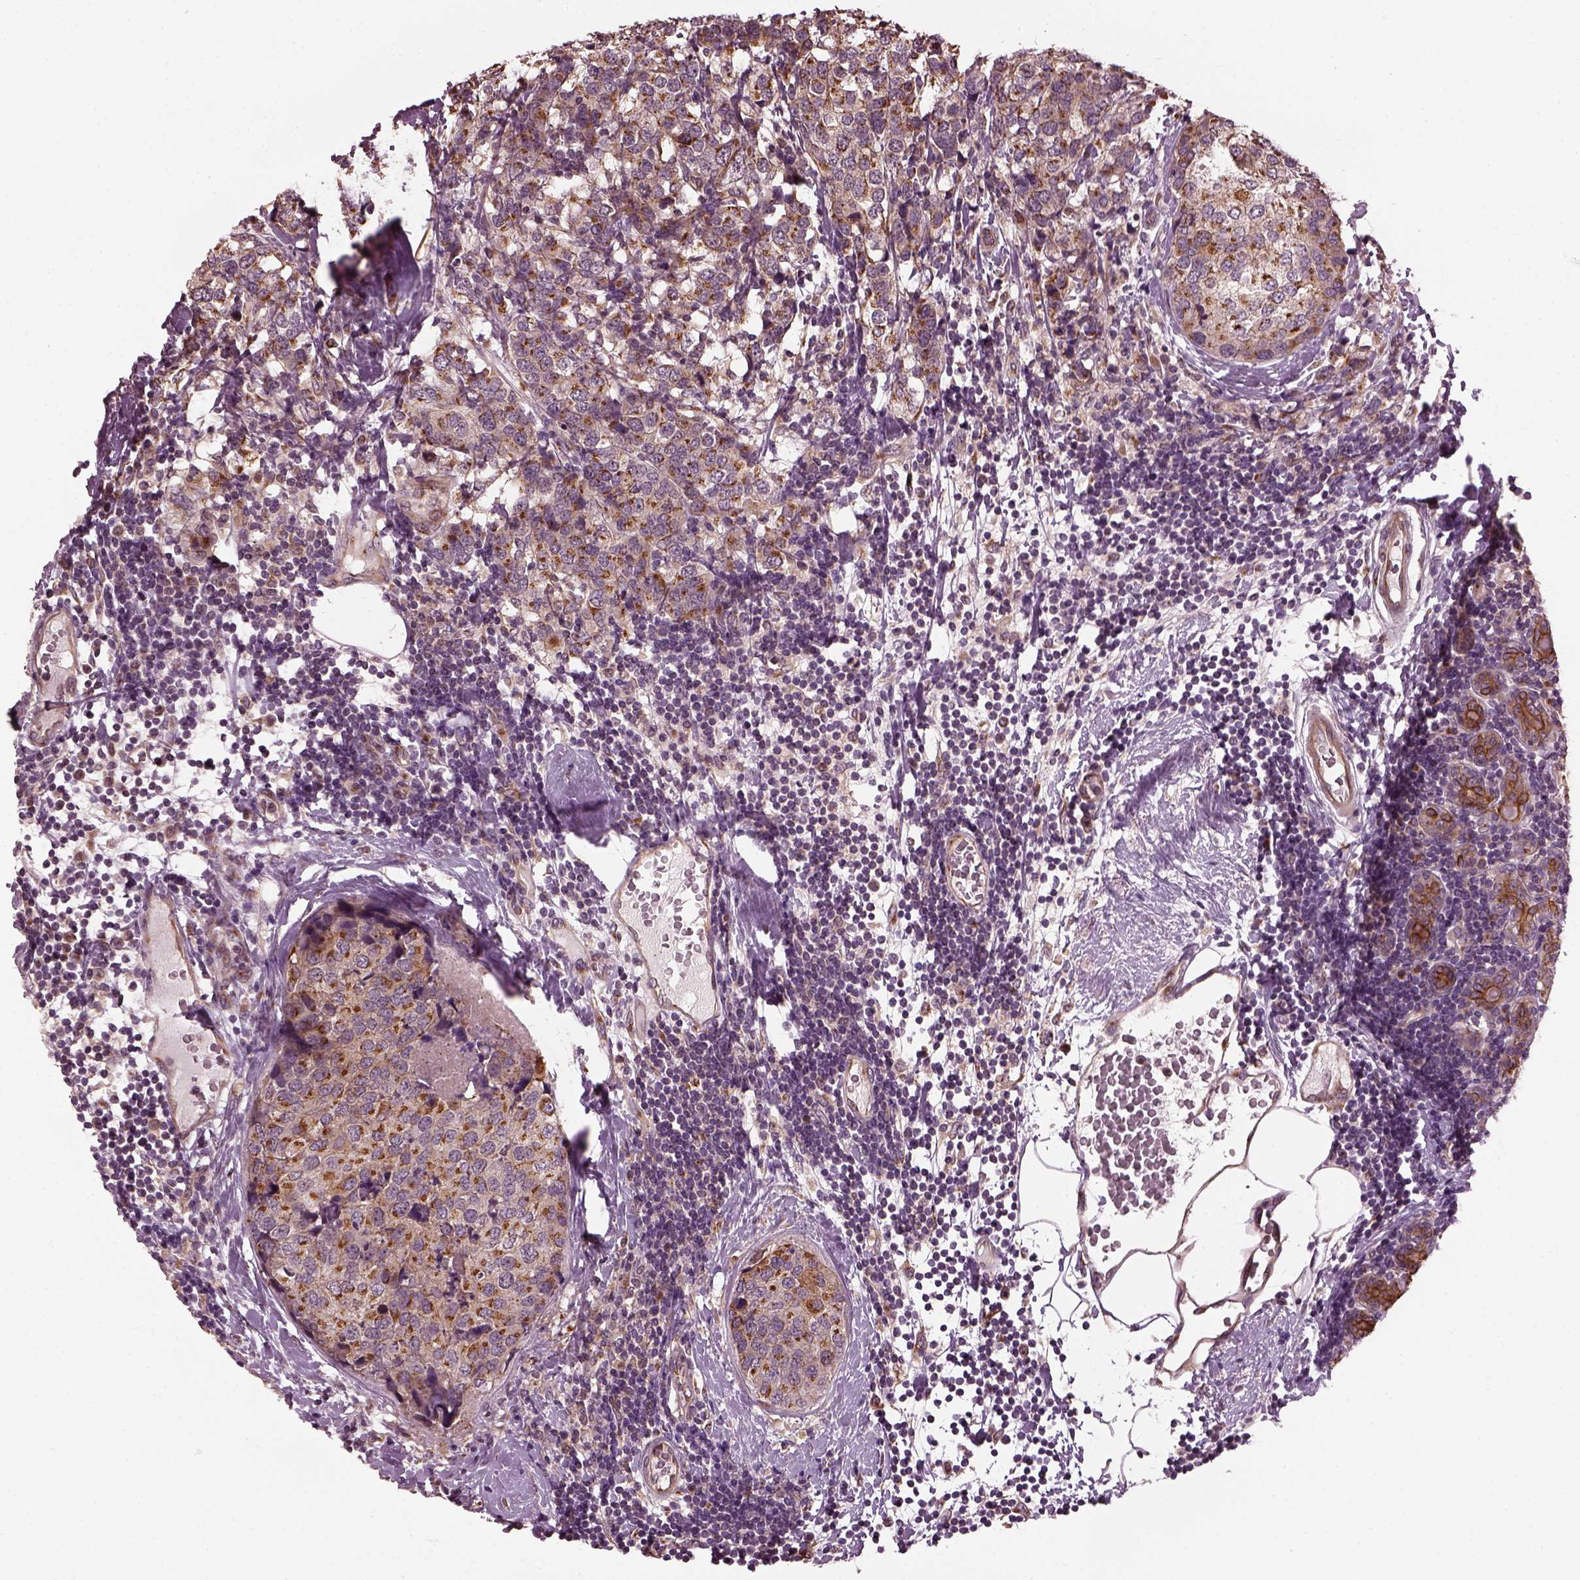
{"staining": {"intensity": "moderate", "quantity": "25%-75%", "location": "cytoplasmic/membranous"}, "tissue": "breast cancer", "cell_type": "Tumor cells", "image_type": "cancer", "snomed": [{"axis": "morphology", "description": "Lobular carcinoma"}, {"axis": "topography", "description": "Breast"}], "caption": "Immunohistochemistry staining of breast cancer (lobular carcinoma), which demonstrates medium levels of moderate cytoplasmic/membranous staining in about 25%-75% of tumor cells indicating moderate cytoplasmic/membranous protein expression. The staining was performed using DAB (3,3'-diaminobenzidine) (brown) for protein detection and nuclei were counterstained in hematoxylin (blue).", "gene": "RUFY3", "patient": {"sex": "female", "age": 59}}